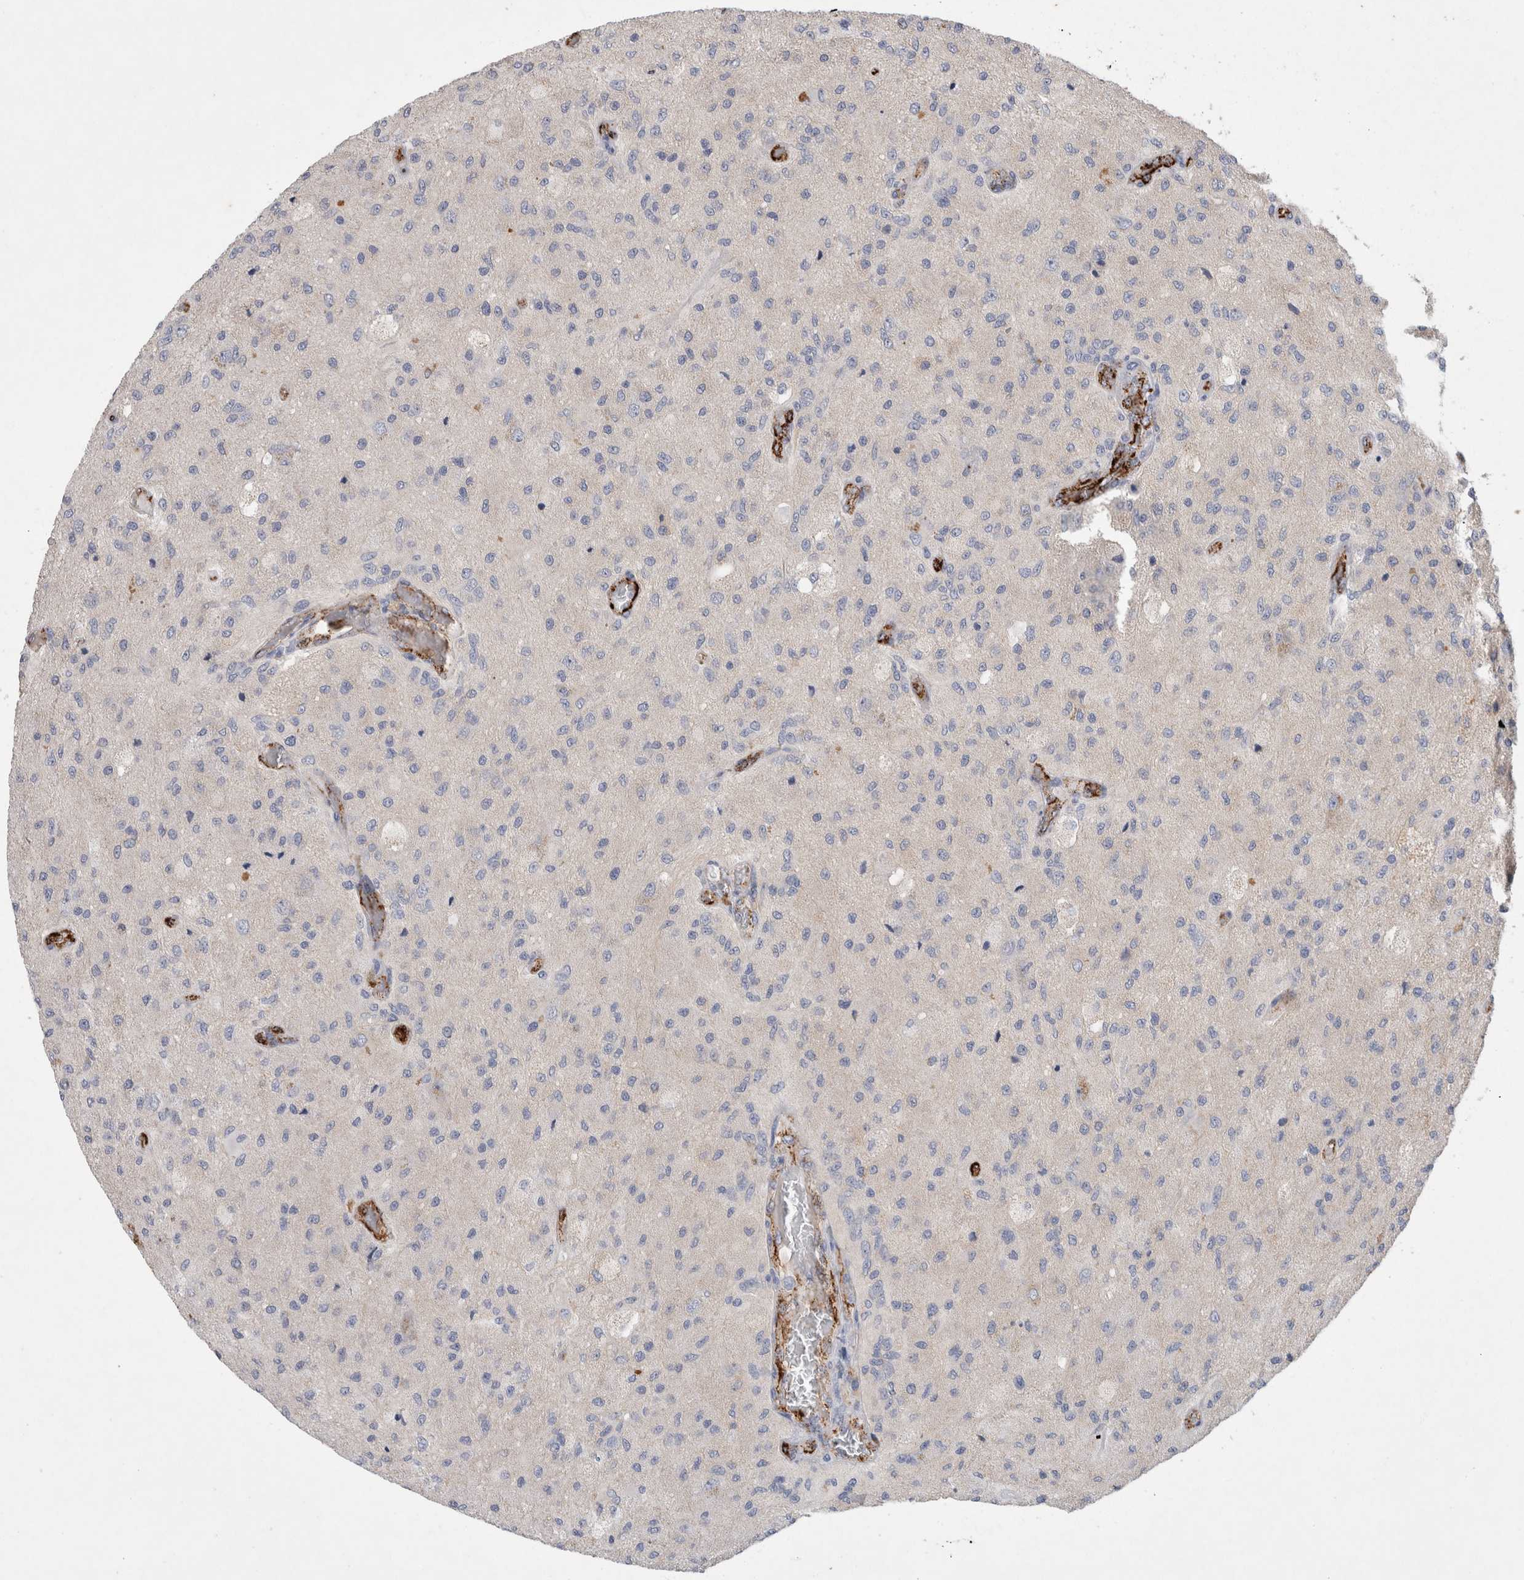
{"staining": {"intensity": "negative", "quantity": "none", "location": "none"}, "tissue": "glioma", "cell_type": "Tumor cells", "image_type": "cancer", "snomed": [{"axis": "morphology", "description": "Normal tissue, NOS"}, {"axis": "morphology", "description": "Glioma, malignant, High grade"}, {"axis": "topography", "description": "Cerebral cortex"}], "caption": "Human high-grade glioma (malignant) stained for a protein using immunohistochemistry (IHC) reveals no positivity in tumor cells.", "gene": "IARS2", "patient": {"sex": "male", "age": 77}}